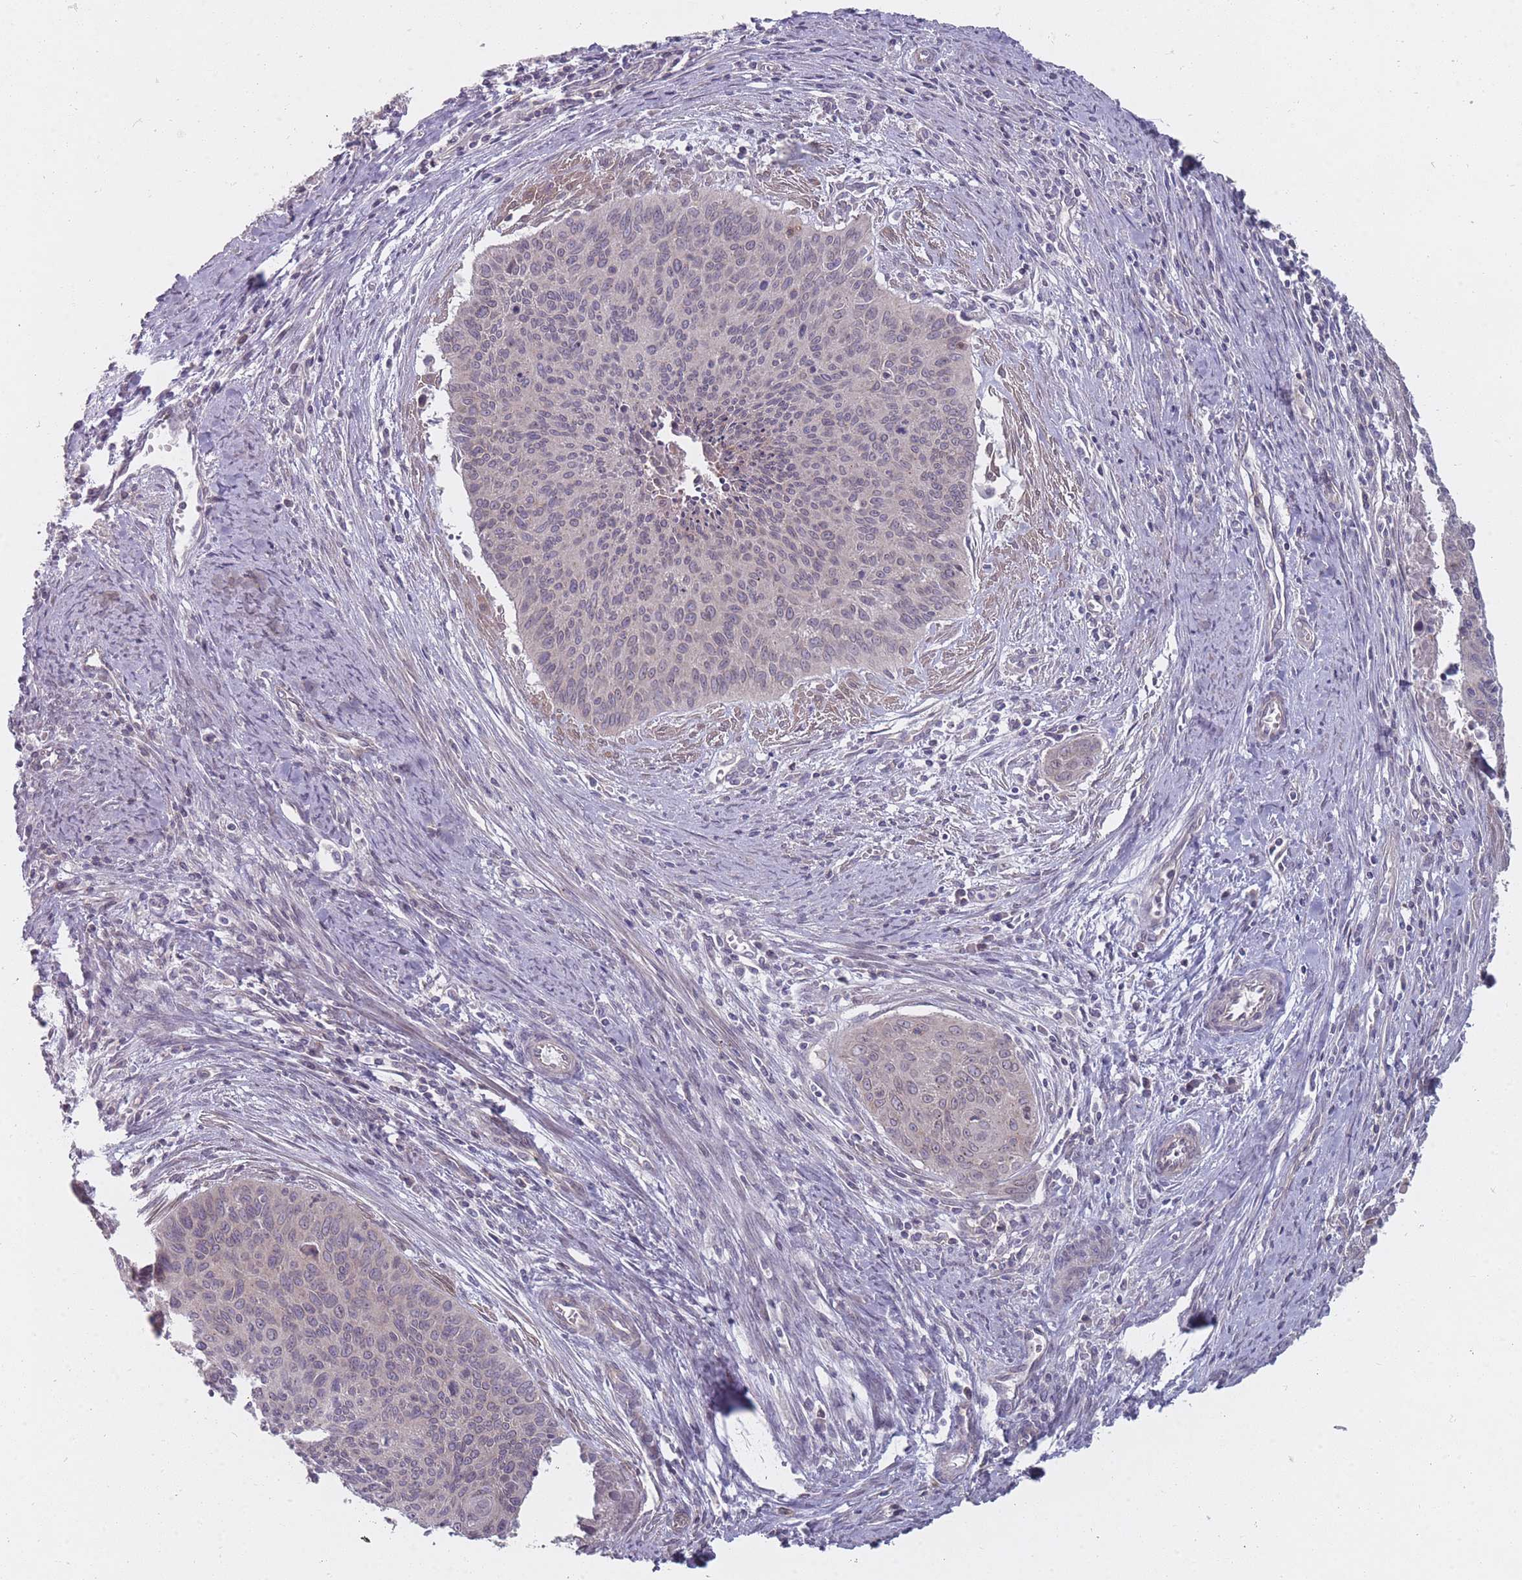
{"staining": {"intensity": "weak", "quantity": "<25%", "location": "nuclear"}, "tissue": "cervical cancer", "cell_type": "Tumor cells", "image_type": "cancer", "snomed": [{"axis": "morphology", "description": "Squamous cell carcinoma, NOS"}, {"axis": "topography", "description": "Cervix"}], "caption": "DAB immunohistochemical staining of cervical cancer (squamous cell carcinoma) reveals no significant expression in tumor cells.", "gene": "PCDH12", "patient": {"sex": "female", "age": 55}}